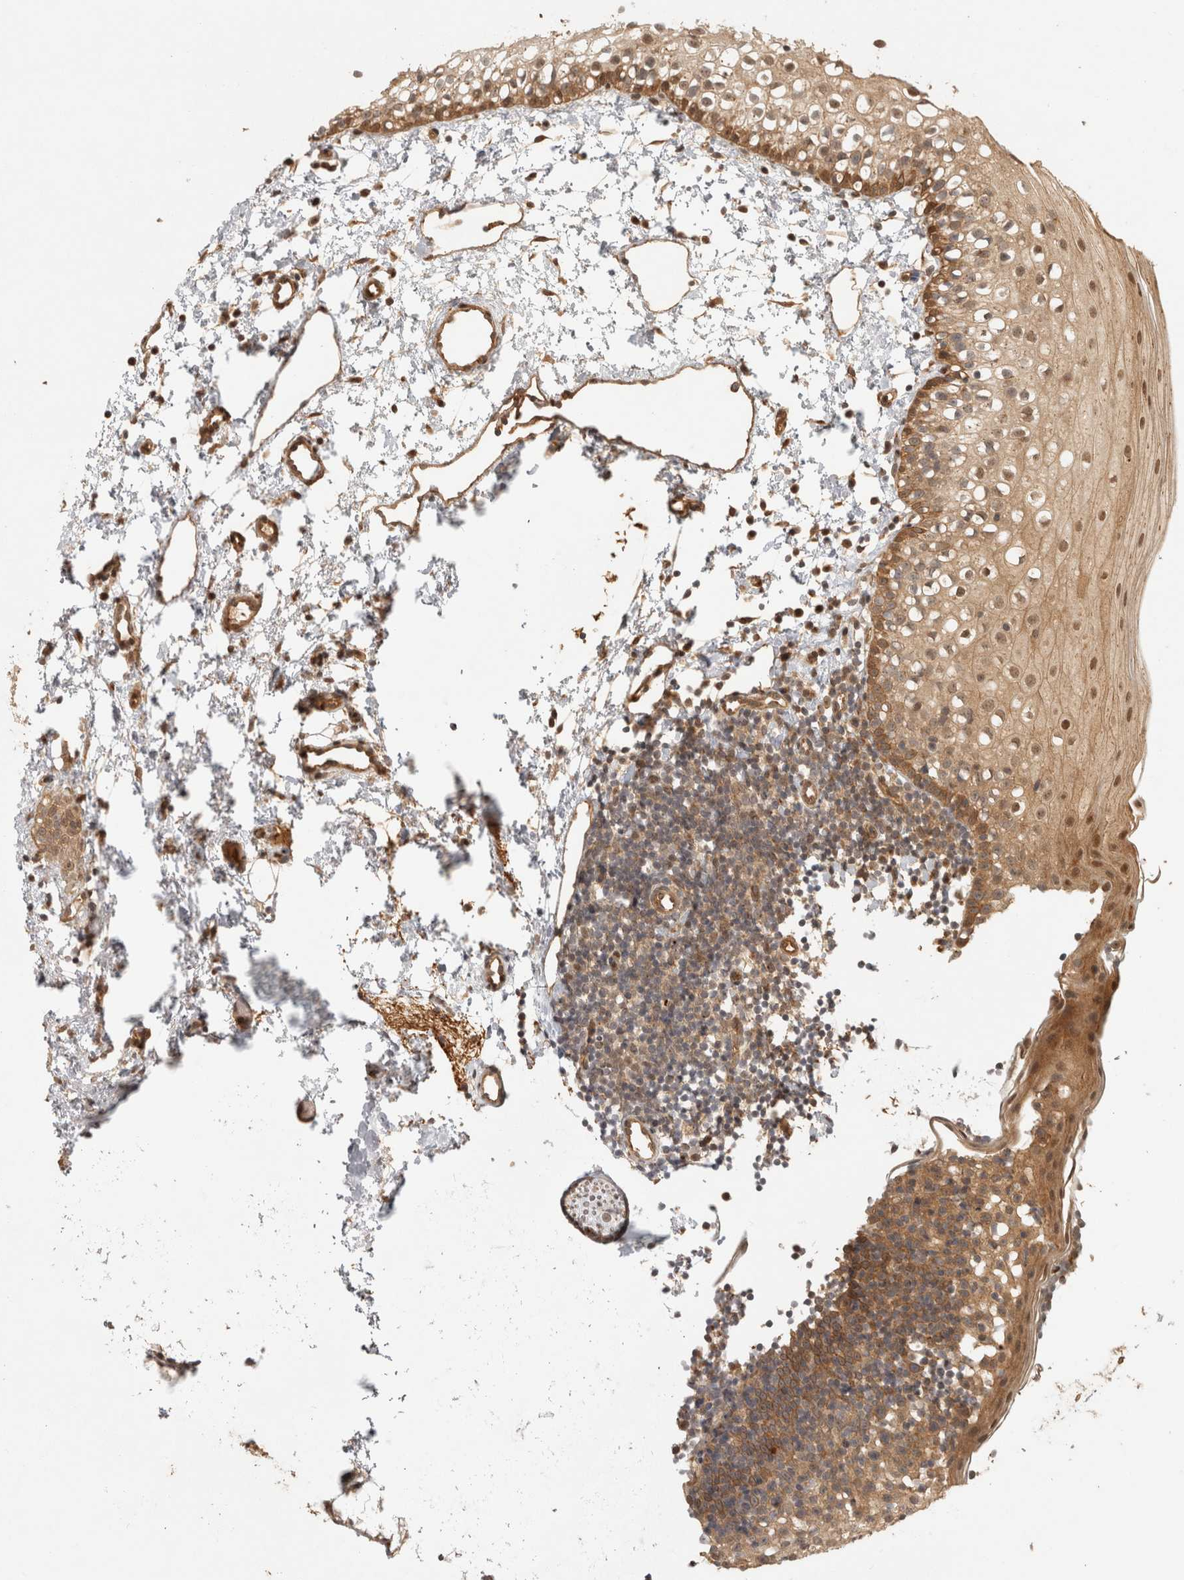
{"staining": {"intensity": "moderate", "quantity": "25%-75%", "location": "cytoplasmic/membranous,nuclear"}, "tissue": "oral mucosa", "cell_type": "Squamous epithelial cells", "image_type": "normal", "snomed": [{"axis": "morphology", "description": "Normal tissue, NOS"}, {"axis": "topography", "description": "Oral tissue"}], "caption": "Immunohistochemical staining of benign human oral mucosa reveals 25%-75% levels of moderate cytoplasmic/membranous,nuclear protein expression in approximately 25%-75% of squamous epithelial cells.", "gene": "CAMSAP2", "patient": {"sex": "male", "age": 28}}